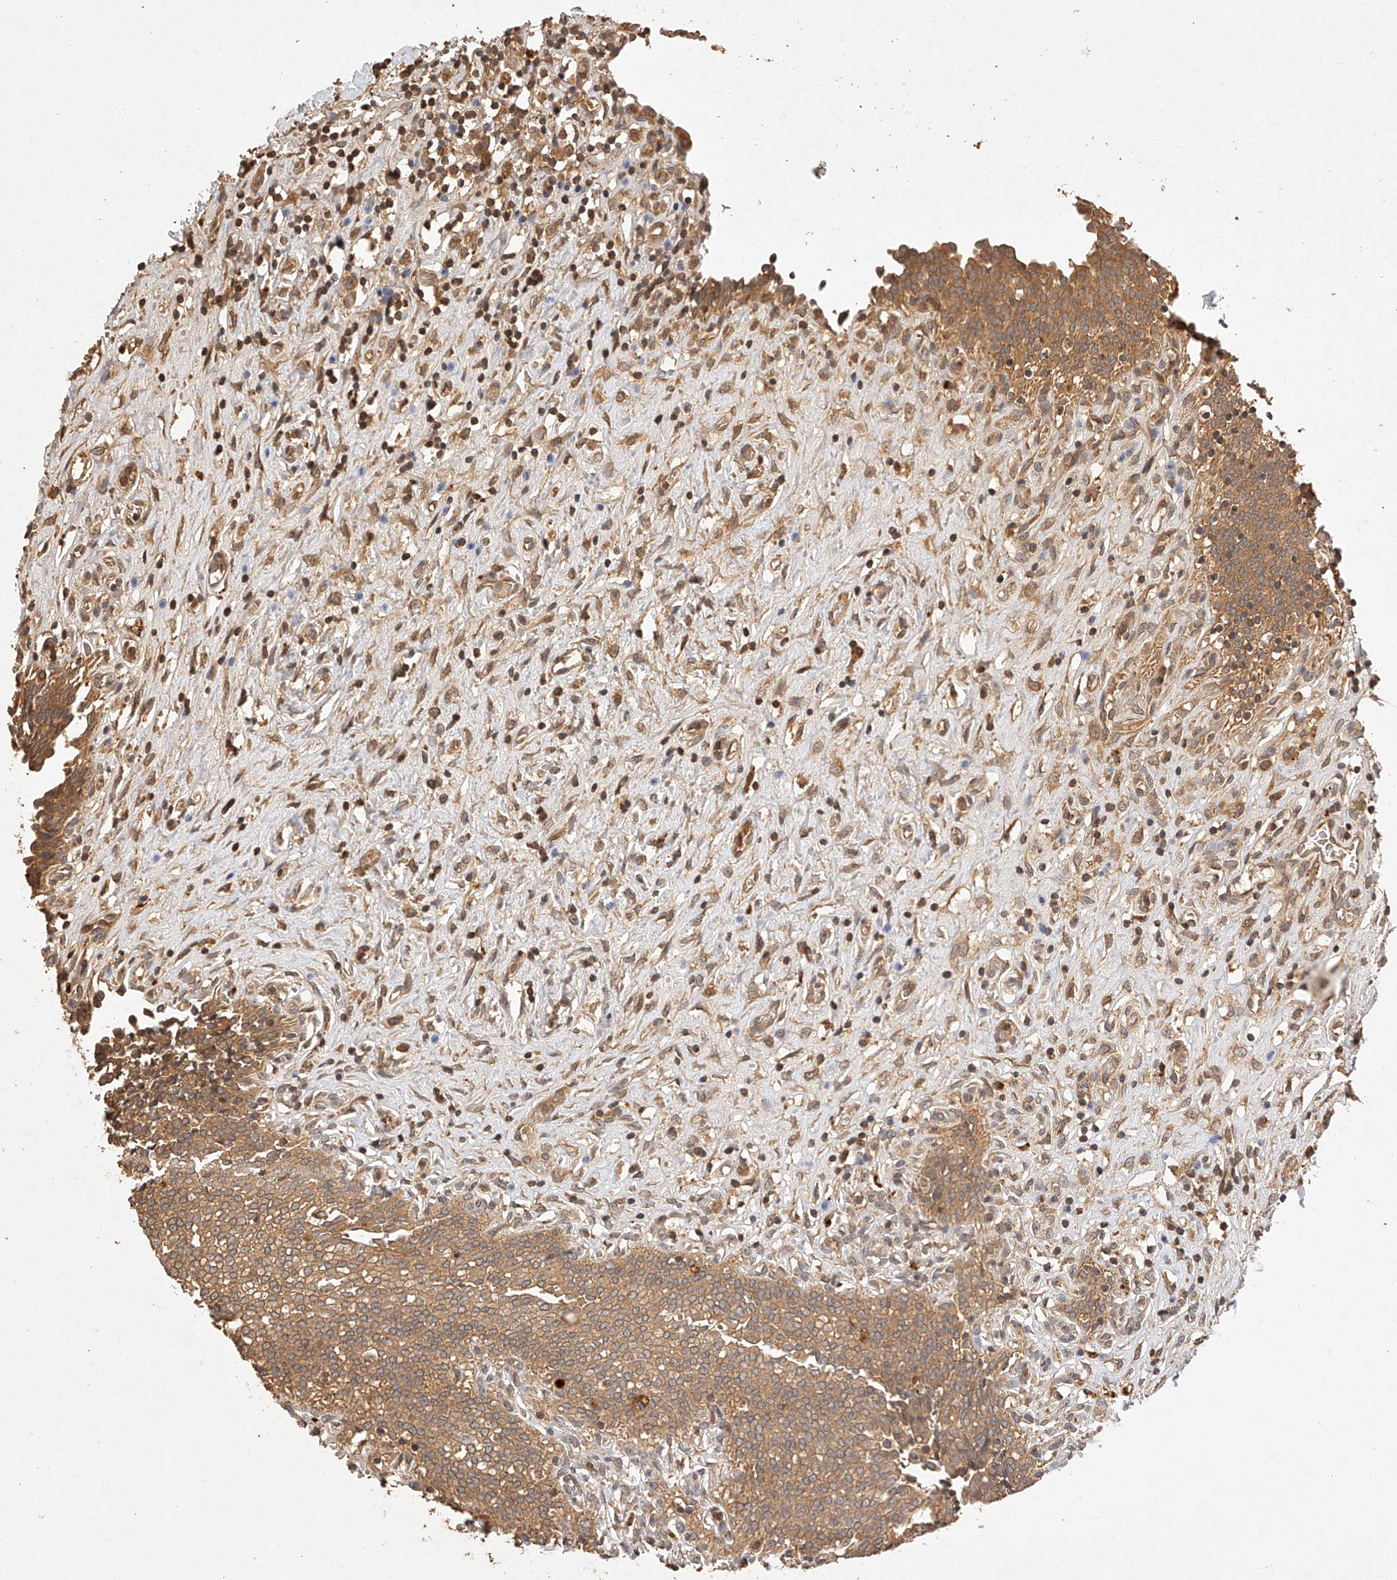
{"staining": {"intensity": "moderate", "quantity": ">75%", "location": "cytoplasmic/membranous"}, "tissue": "urinary bladder", "cell_type": "Urothelial cells", "image_type": "normal", "snomed": [{"axis": "morphology", "description": "Urothelial carcinoma, High grade"}, {"axis": "topography", "description": "Urinary bladder"}], "caption": "This histopathology image reveals IHC staining of benign urinary bladder, with medium moderate cytoplasmic/membranous positivity in approximately >75% of urothelial cells.", "gene": "NSMAF", "patient": {"sex": "male", "age": 46}}